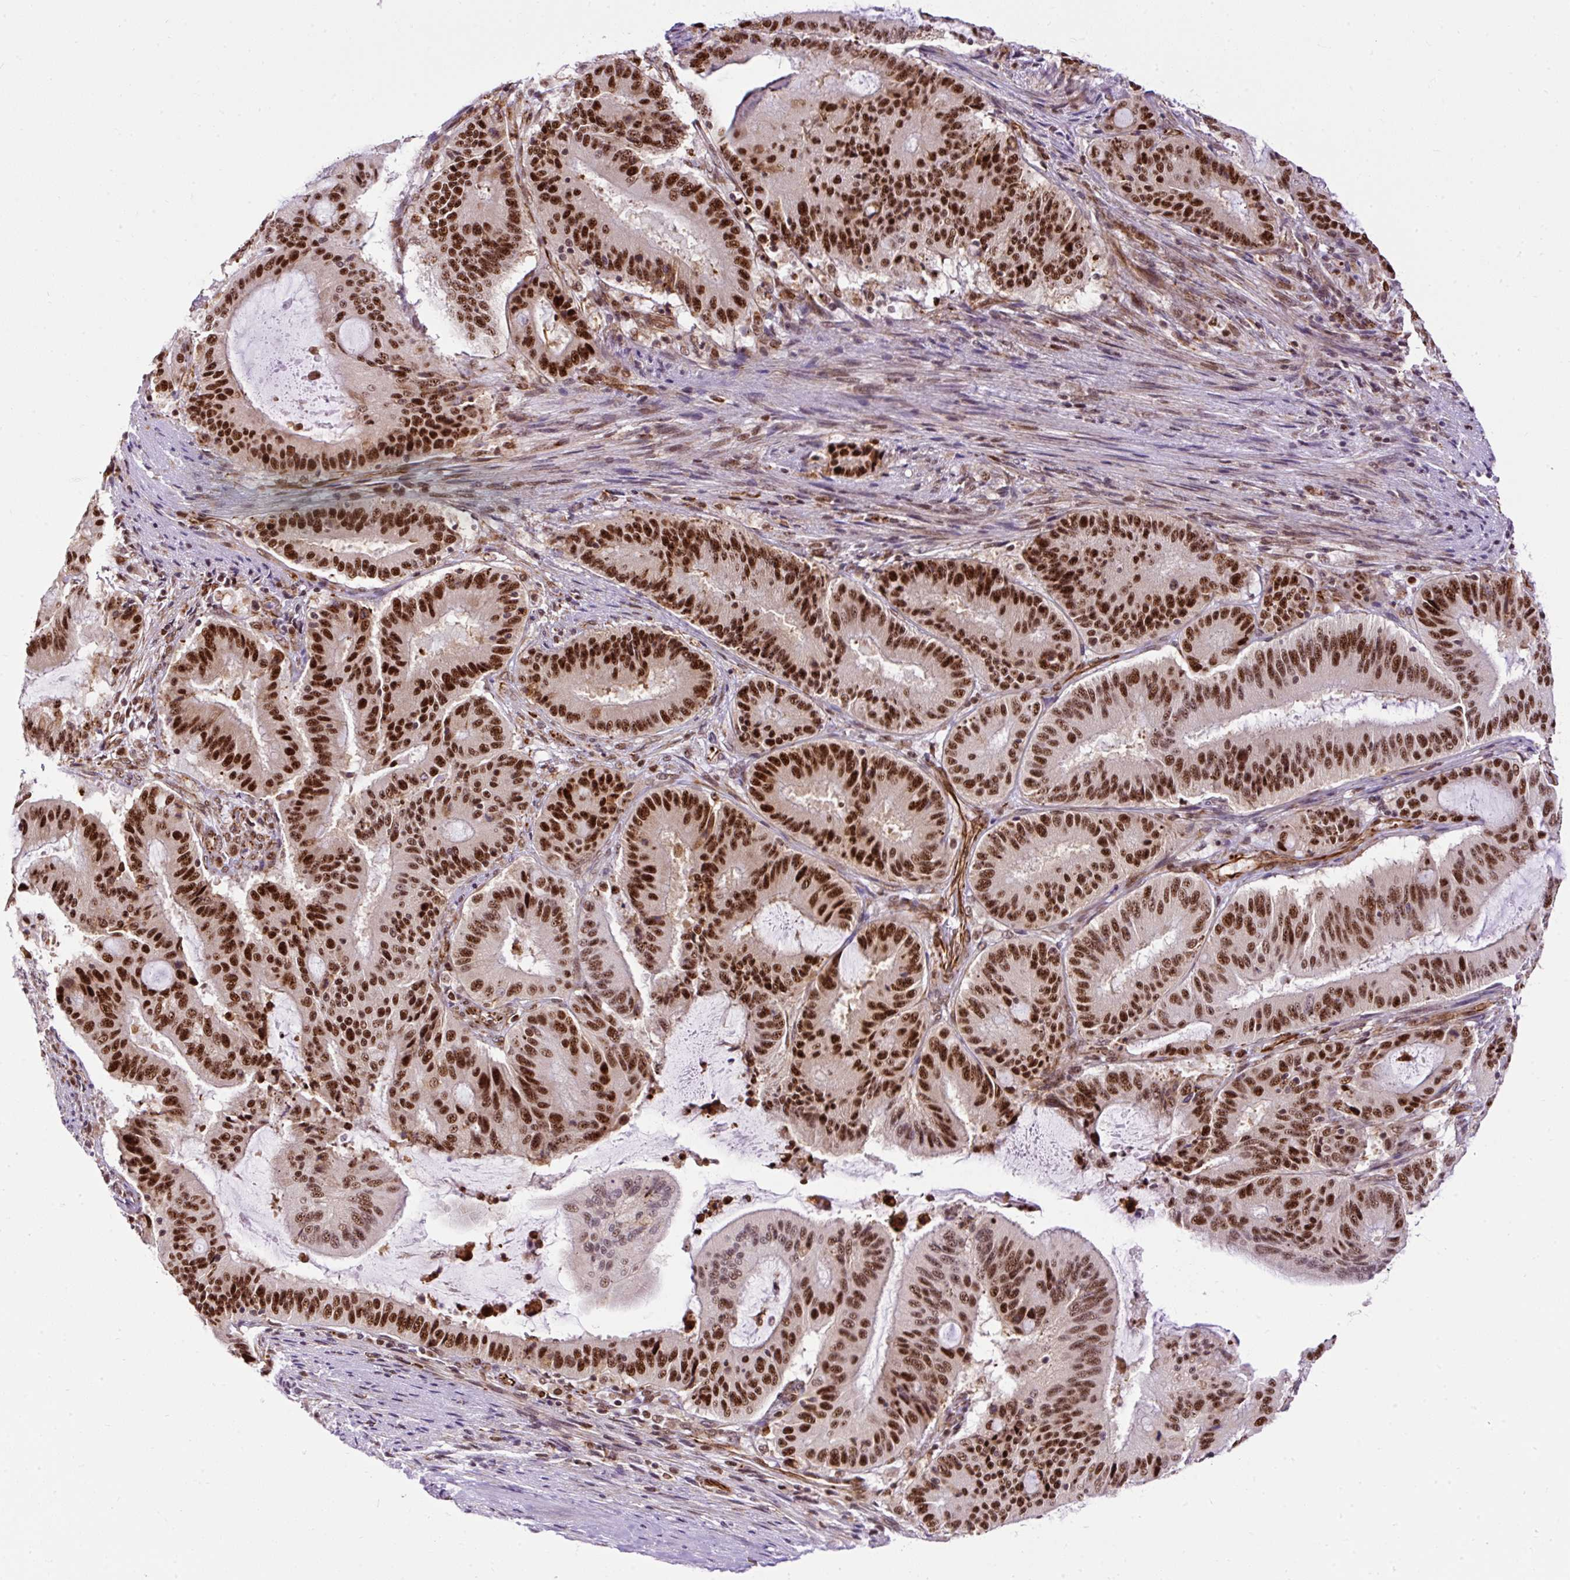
{"staining": {"intensity": "strong", "quantity": ">75%", "location": "nuclear"}, "tissue": "liver cancer", "cell_type": "Tumor cells", "image_type": "cancer", "snomed": [{"axis": "morphology", "description": "Normal tissue, NOS"}, {"axis": "morphology", "description": "Cholangiocarcinoma"}, {"axis": "topography", "description": "Liver"}, {"axis": "topography", "description": "Peripheral nerve tissue"}], "caption": "Strong nuclear protein positivity is seen in about >75% of tumor cells in cholangiocarcinoma (liver). (Stains: DAB (3,3'-diaminobenzidine) in brown, nuclei in blue, Microscopy: brightfield microscopy at high magnification).", "gene": "LUC7L2", "patient": {"sex": "female", "age": 73}}